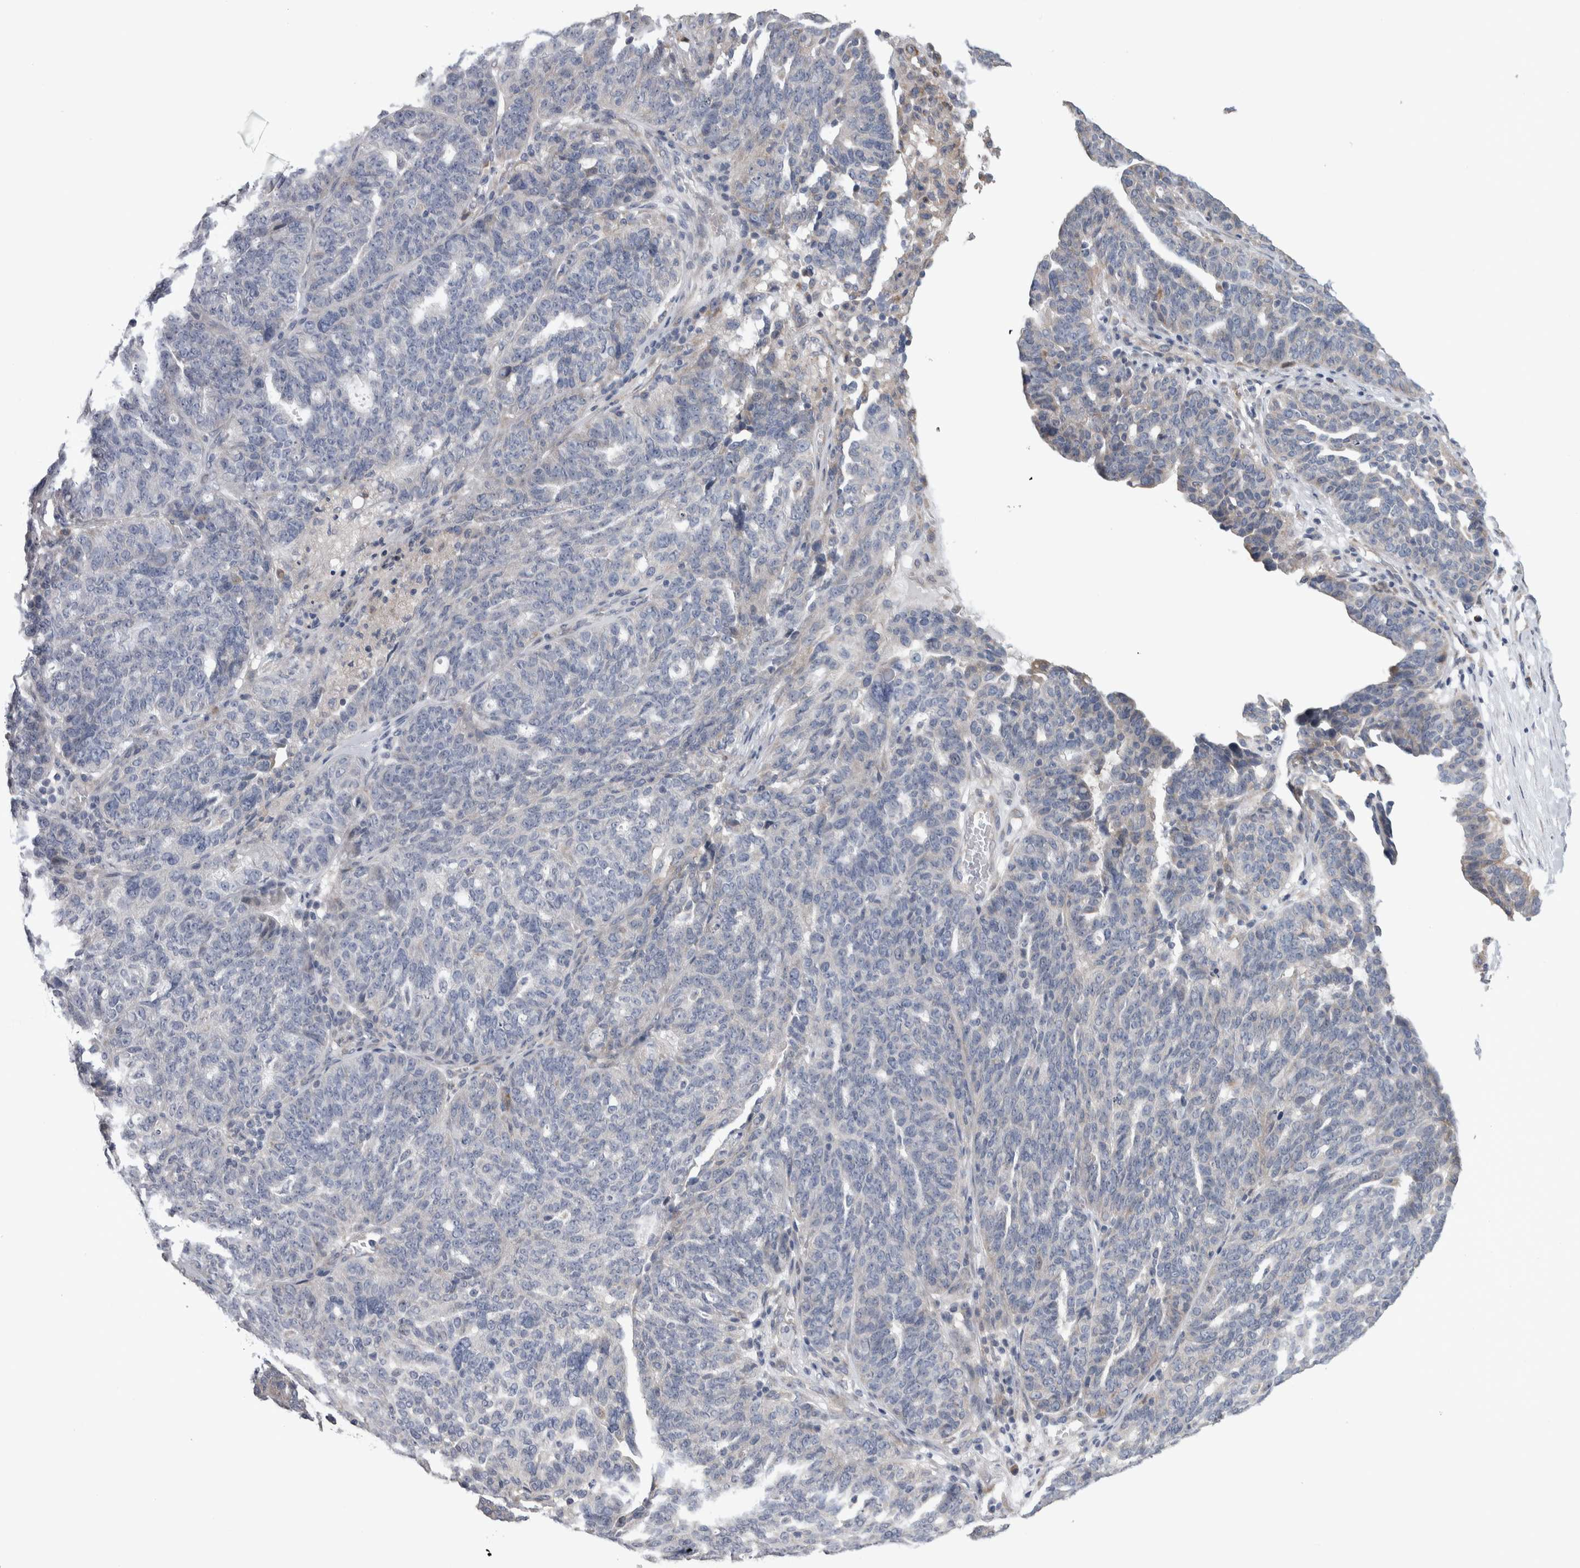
{"staining": {"intensity": "negative", "quantity": "none", "location": "none"}, "tissue": "ovarian cancer", "cell_type": "Tumor cells", "image_type": "cancer", "snomed": [{"axis": "morphology", "description": "Cystadenocarcinoma, serous, NOS"}, {"axis": "topography", "description": "Ovary"}], "caption": "Ovarian serous cystadenocarcinoma was stained to show a protein in brown. There is no significant expression in tumor cells.", "gene": "IBTK", "patient": {"sex": "female", "age": 59}}